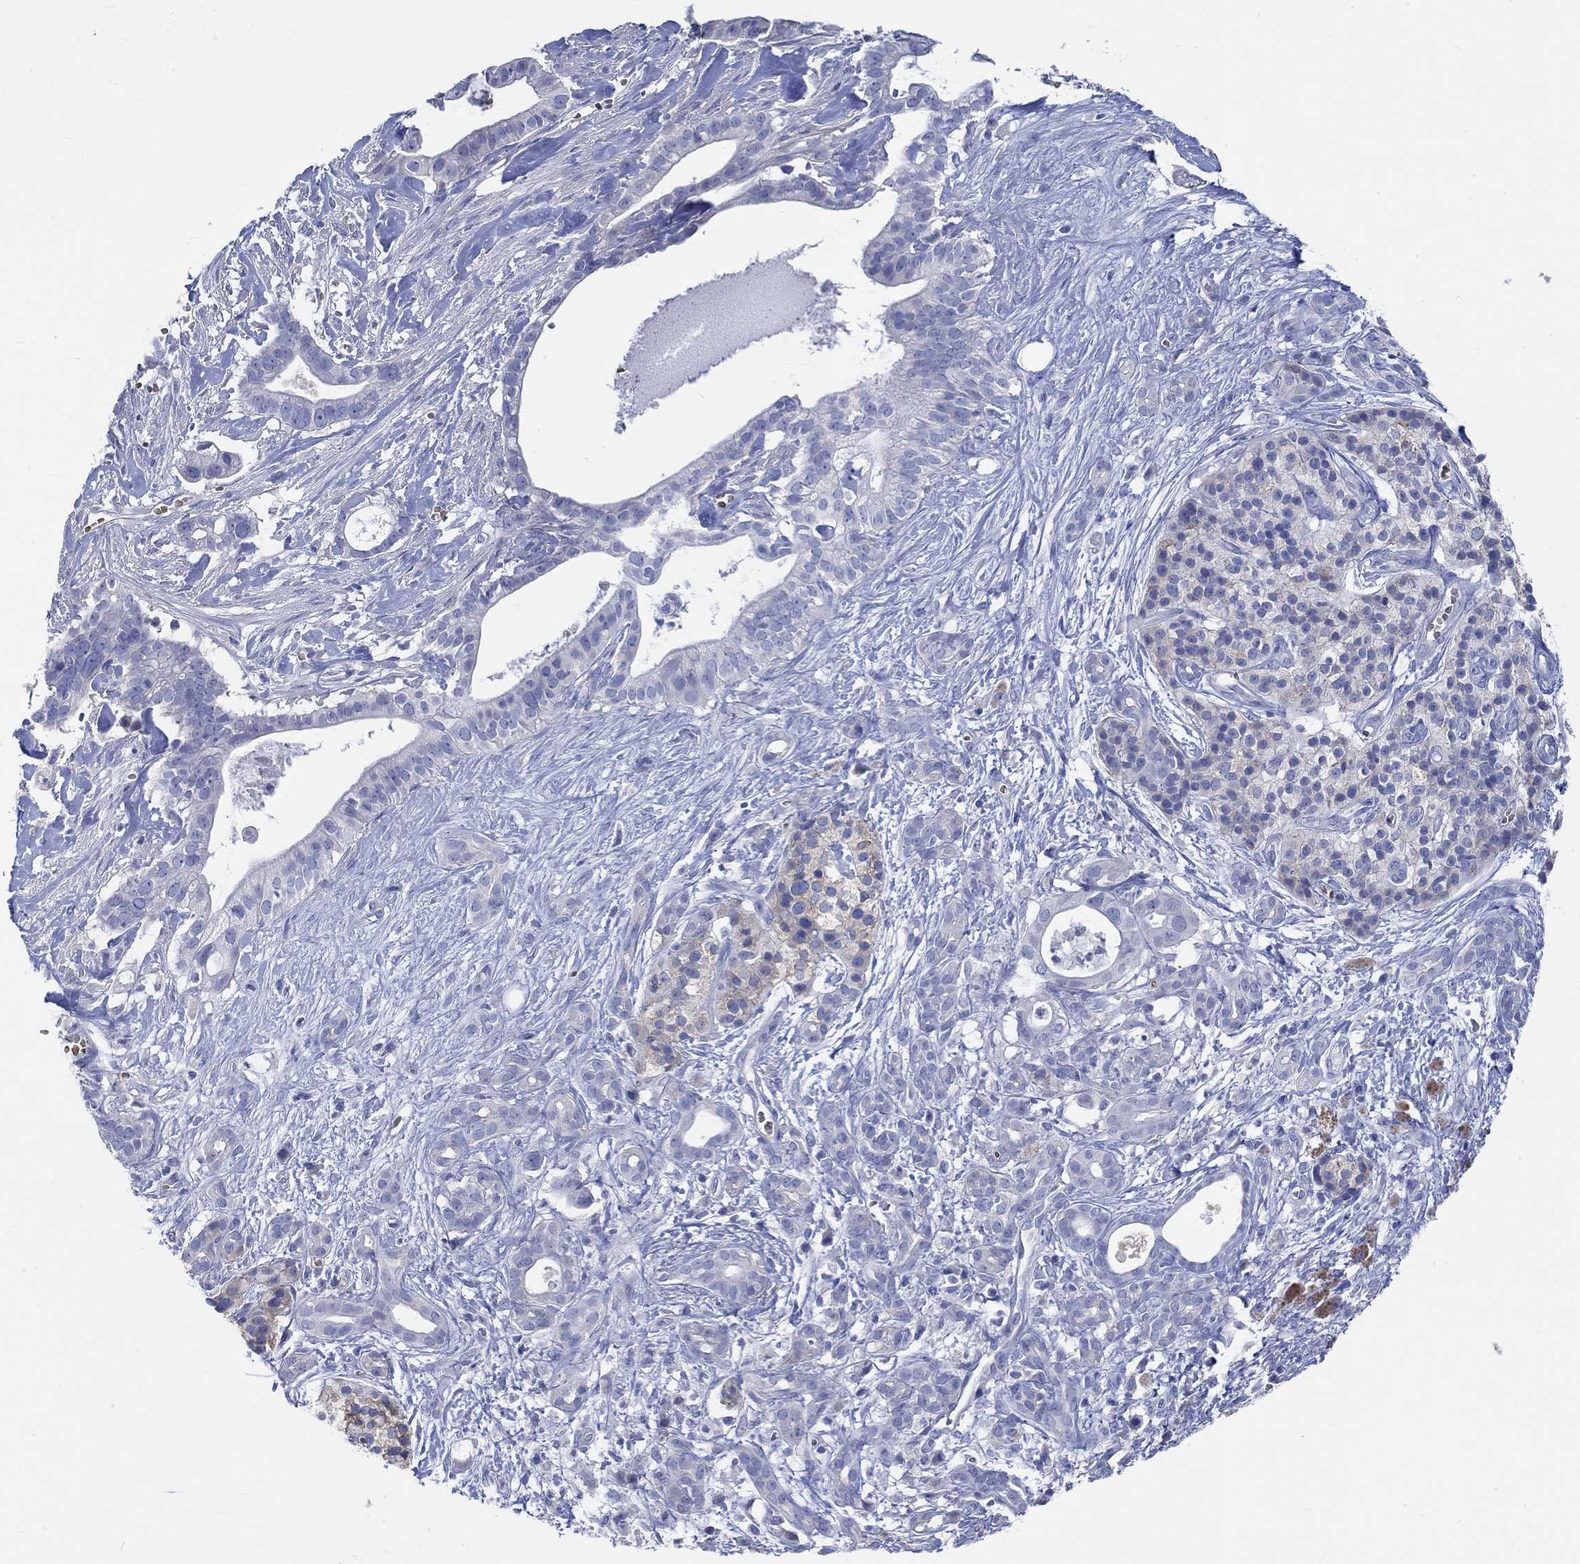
{"staining": {"intensity": "negative", "quantity": "none", "location": "none"}, "tissue": "pancreatic cancer", "cell_type": "Tumor cells", "image_type": "cancer", "snomed": [{"axis": "morphology", "description": "Adenocarcinoma, NOS"}, {"axis": "topography", "description": "Pancreas"}], "caption": "The IHC histopathology image has no significant positivity in tumor cells of adenocarcinoma (pancreatic) tissue.", "gene": "KCNA1", "patient": {"sex": "male", "age": 61}}